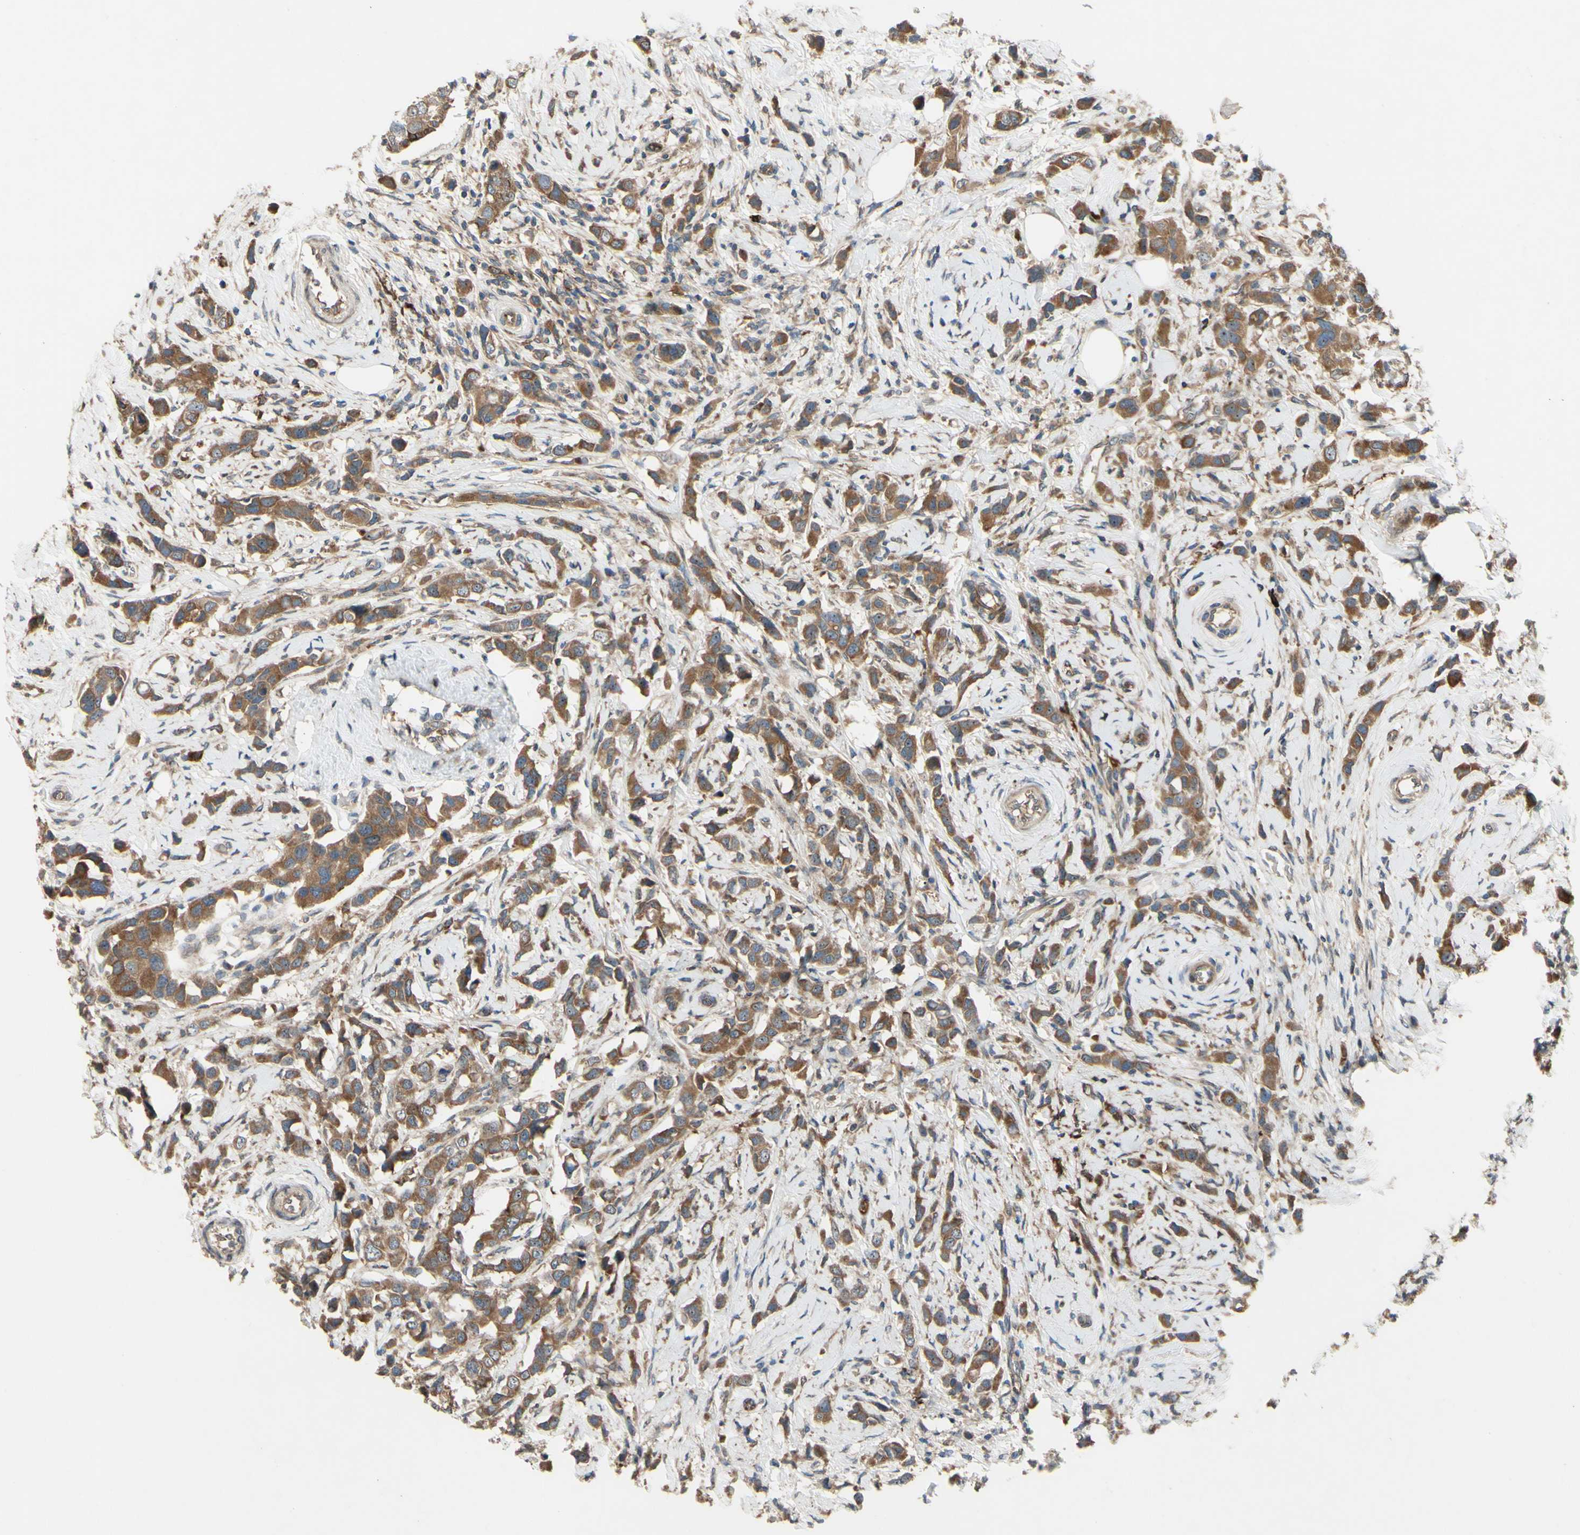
{"staining": {"intensity": "moderate", "quantity": ">75%", "location": "cytoplasmic/membranous"}, "tissue": "breast cancer", "cell_type": "Tumor cells", "image_type": "cancer", "snomed": [{"axis": "morphology", "description": "Normal tissue, NOS"}, {"axis": "morphology", "description": "Duct carcinoma"}, {"axis": "topography", "description": "Breast"}], "caption": "The histopathology image exhibits staining of infiltrating ductal carcinoma (breast), revealing moderate cytoplasmic/membranous protein positivity (brown color) within tumor cells. The staining was performed using DAB to visualize the protein expression in brown, while the nuclei were stained in blue with hematoxylin (Magnification: 20x).", "gene": "SPTLC1", "patient": {"sex": "female", "age": 50}}